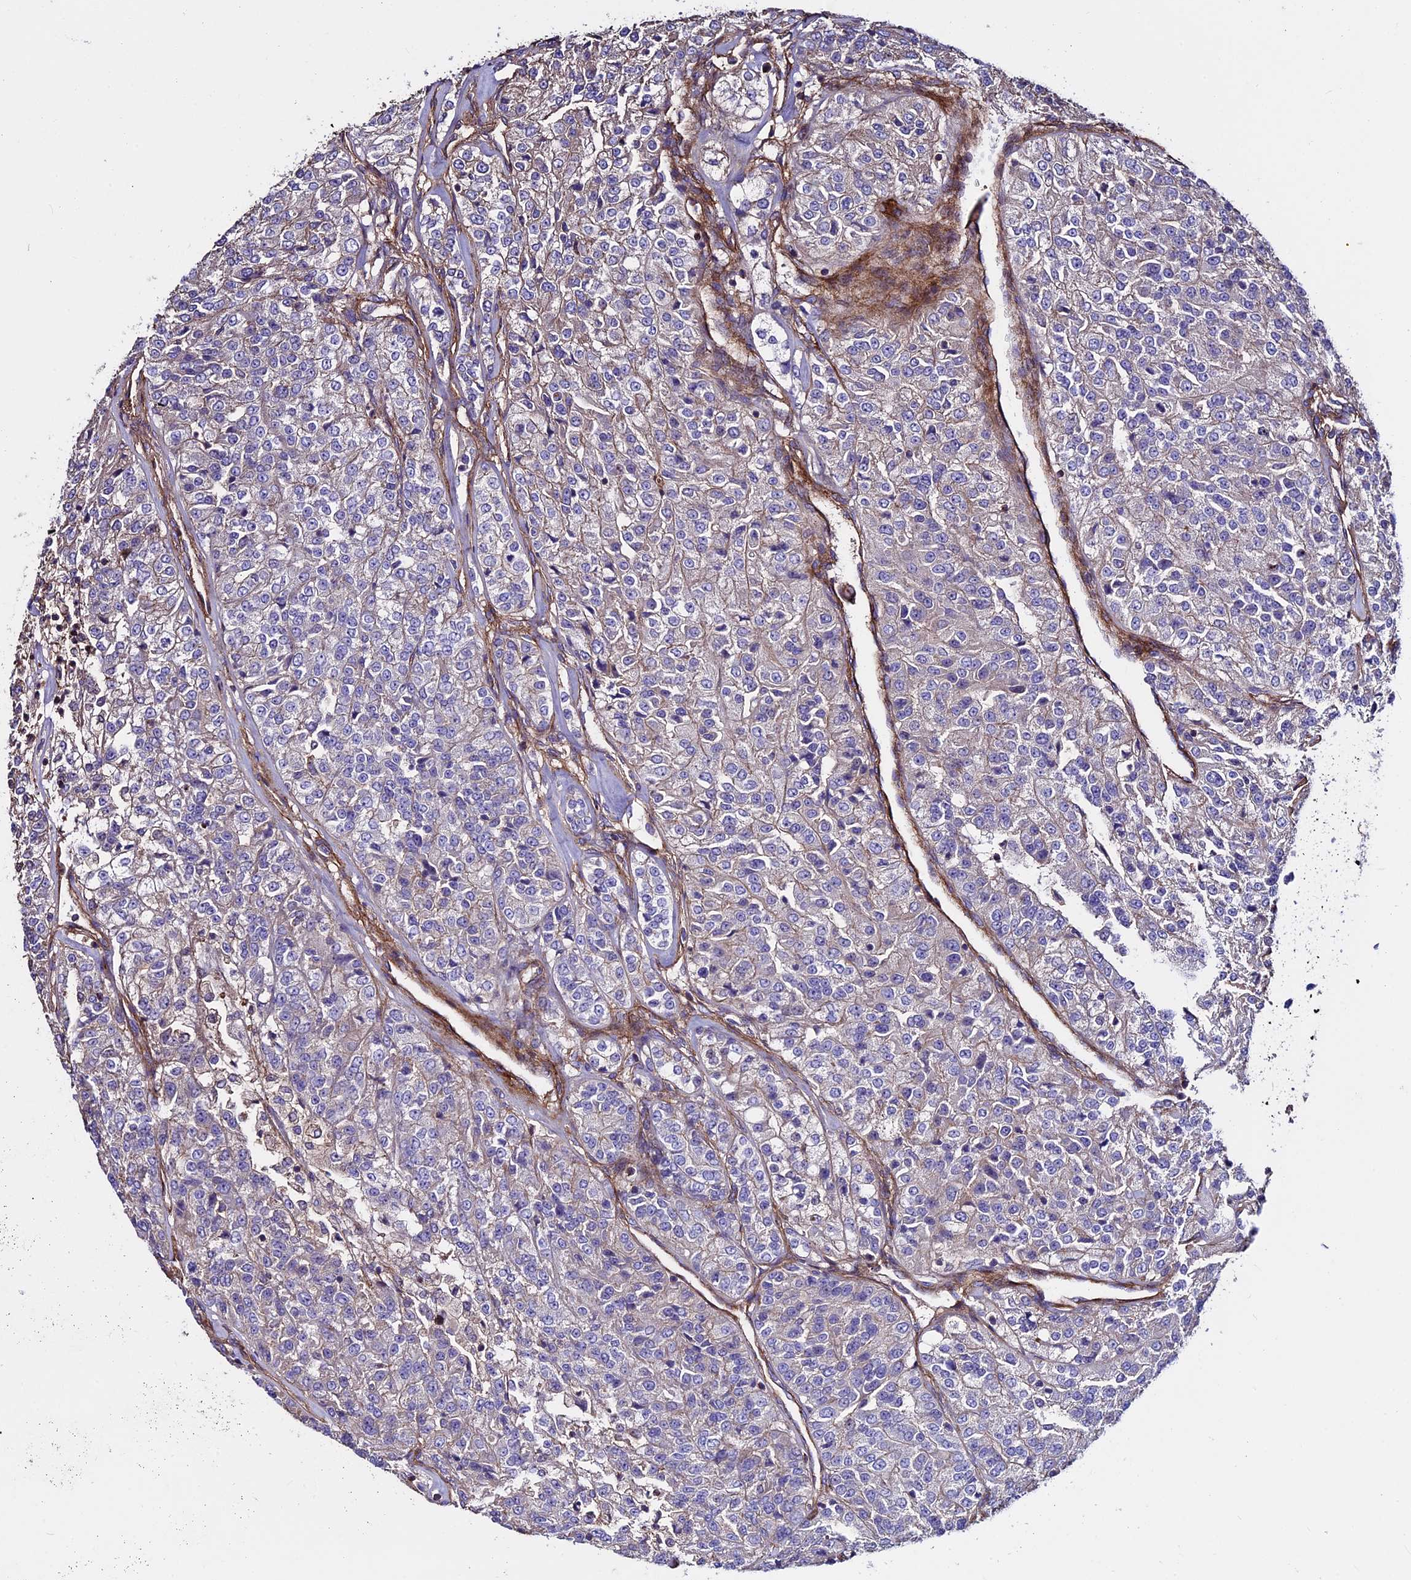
{"staining": {"intensity": "negative", "quantity": "none", "location": "none"}, "tissue": "renal cancer", "cell_type": "Tumor cells", "image_type": "cancer", "snomed": [{"axis": "morphology", "description": "Adenocarcinoma, NOS"}, {"axis": "topography", "description": "Kidney"}], "caption": "Renal adenocarcinoma stained for a protein using immunohistochemistry (IHC) shows no positivity tumor cells.", "gene": "EVA1B", "patient": {"sex": "female", "age": 63}}